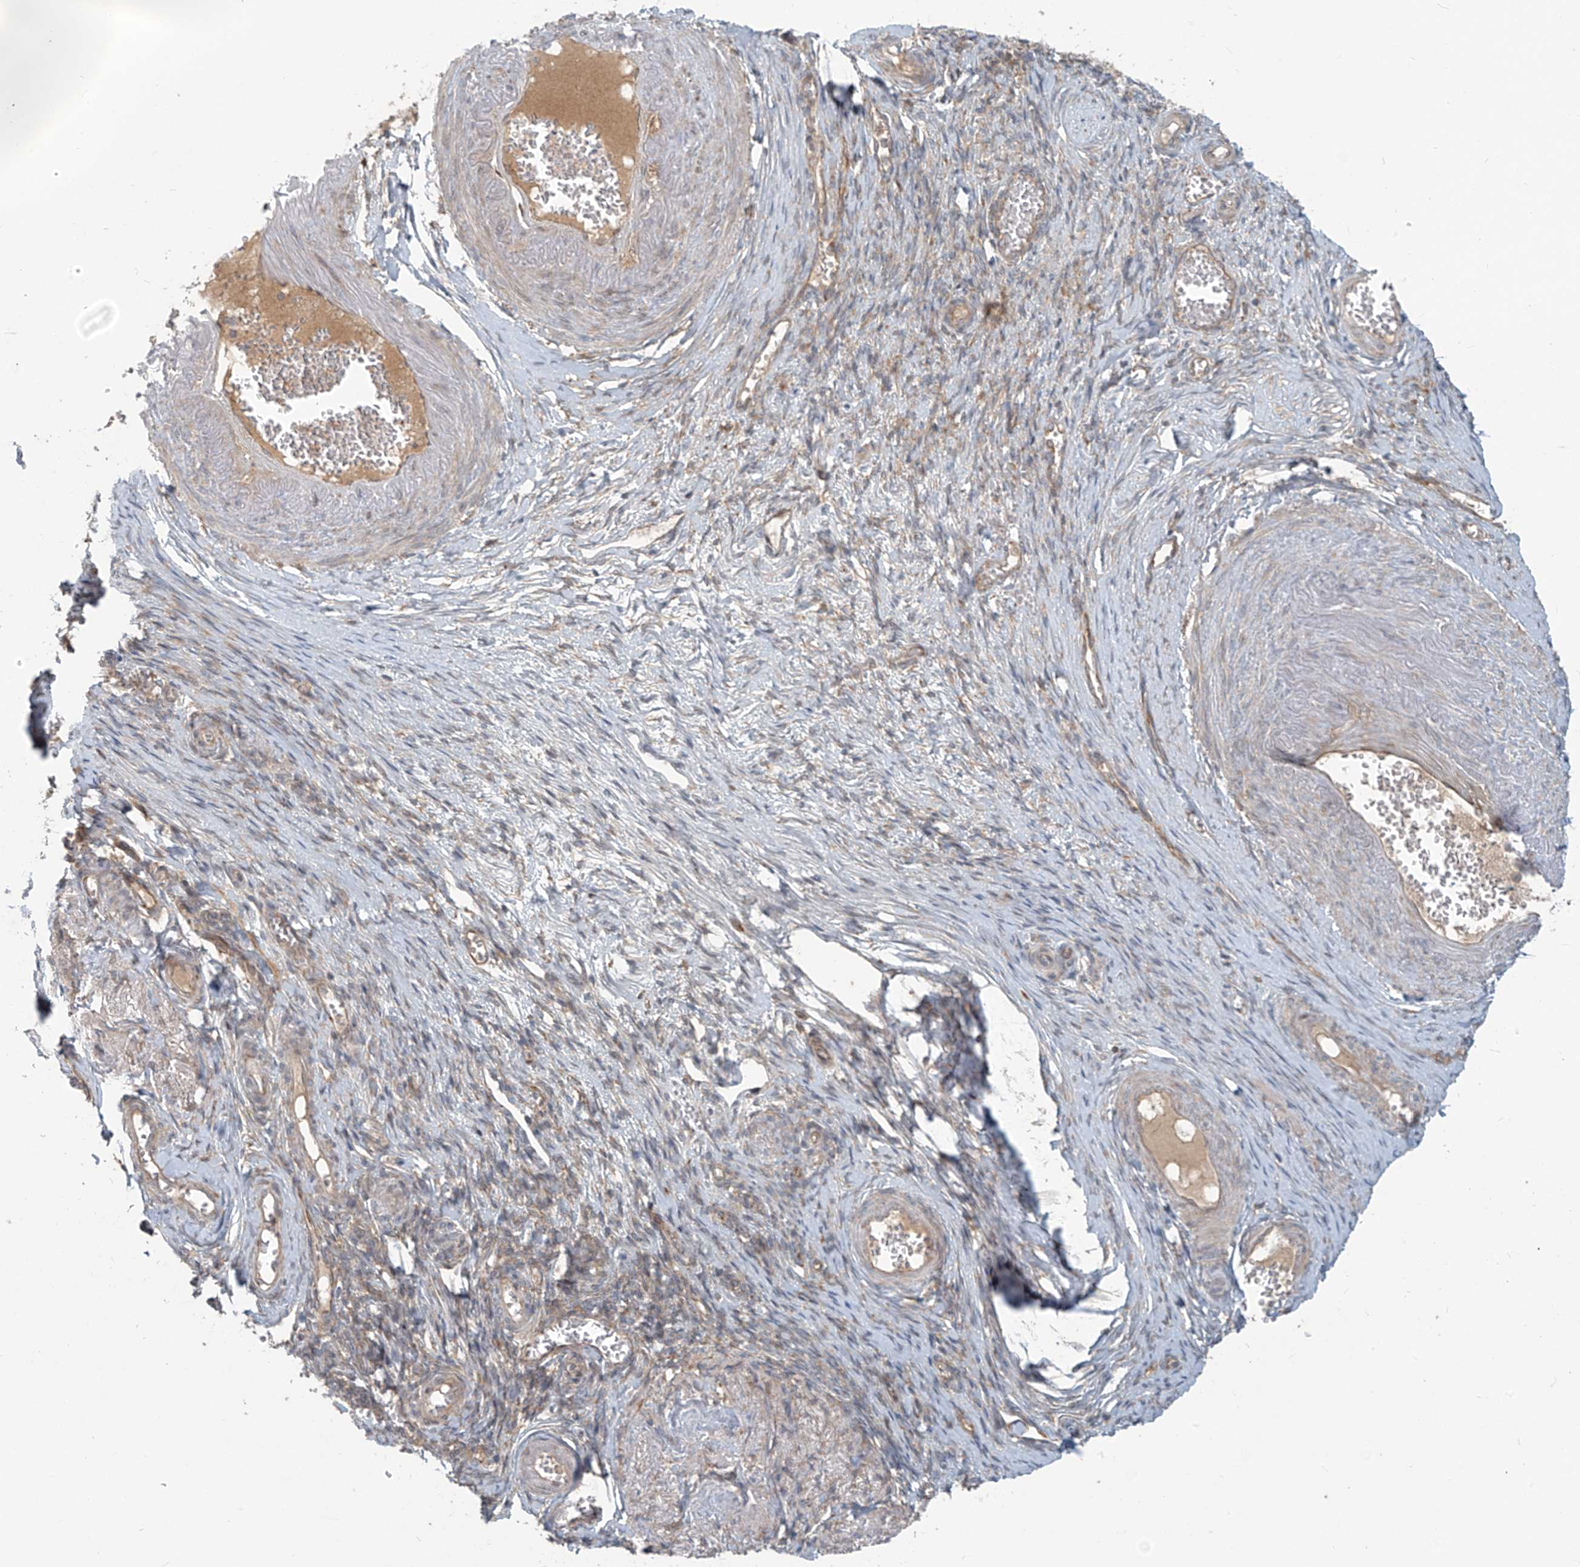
{"staining": {"intensity": "moderate", "quantity": ">75%", "location": "cytoplasmic/membranous"}, "tissue": "adipose tissue", "cell_type": "Adipocytes", "image_type": "normal", "snomed": [{"axis": "morphology", "description": "Normal tissue, NOS"}, {"axis": "topography", "description": "Vascular tissue"}, {"axis": "topography", "description": "Fallopian tube"}, {"axis": "topography", "description": "Ovary"}], "caption": "Moderate cytoplasmic/membranous expression for a protein is present in about >75% of adipocytes of normal adipose tissue using IHC.", "gene": "KATNIP", "patient": {"sex": "female", "age": 67}}